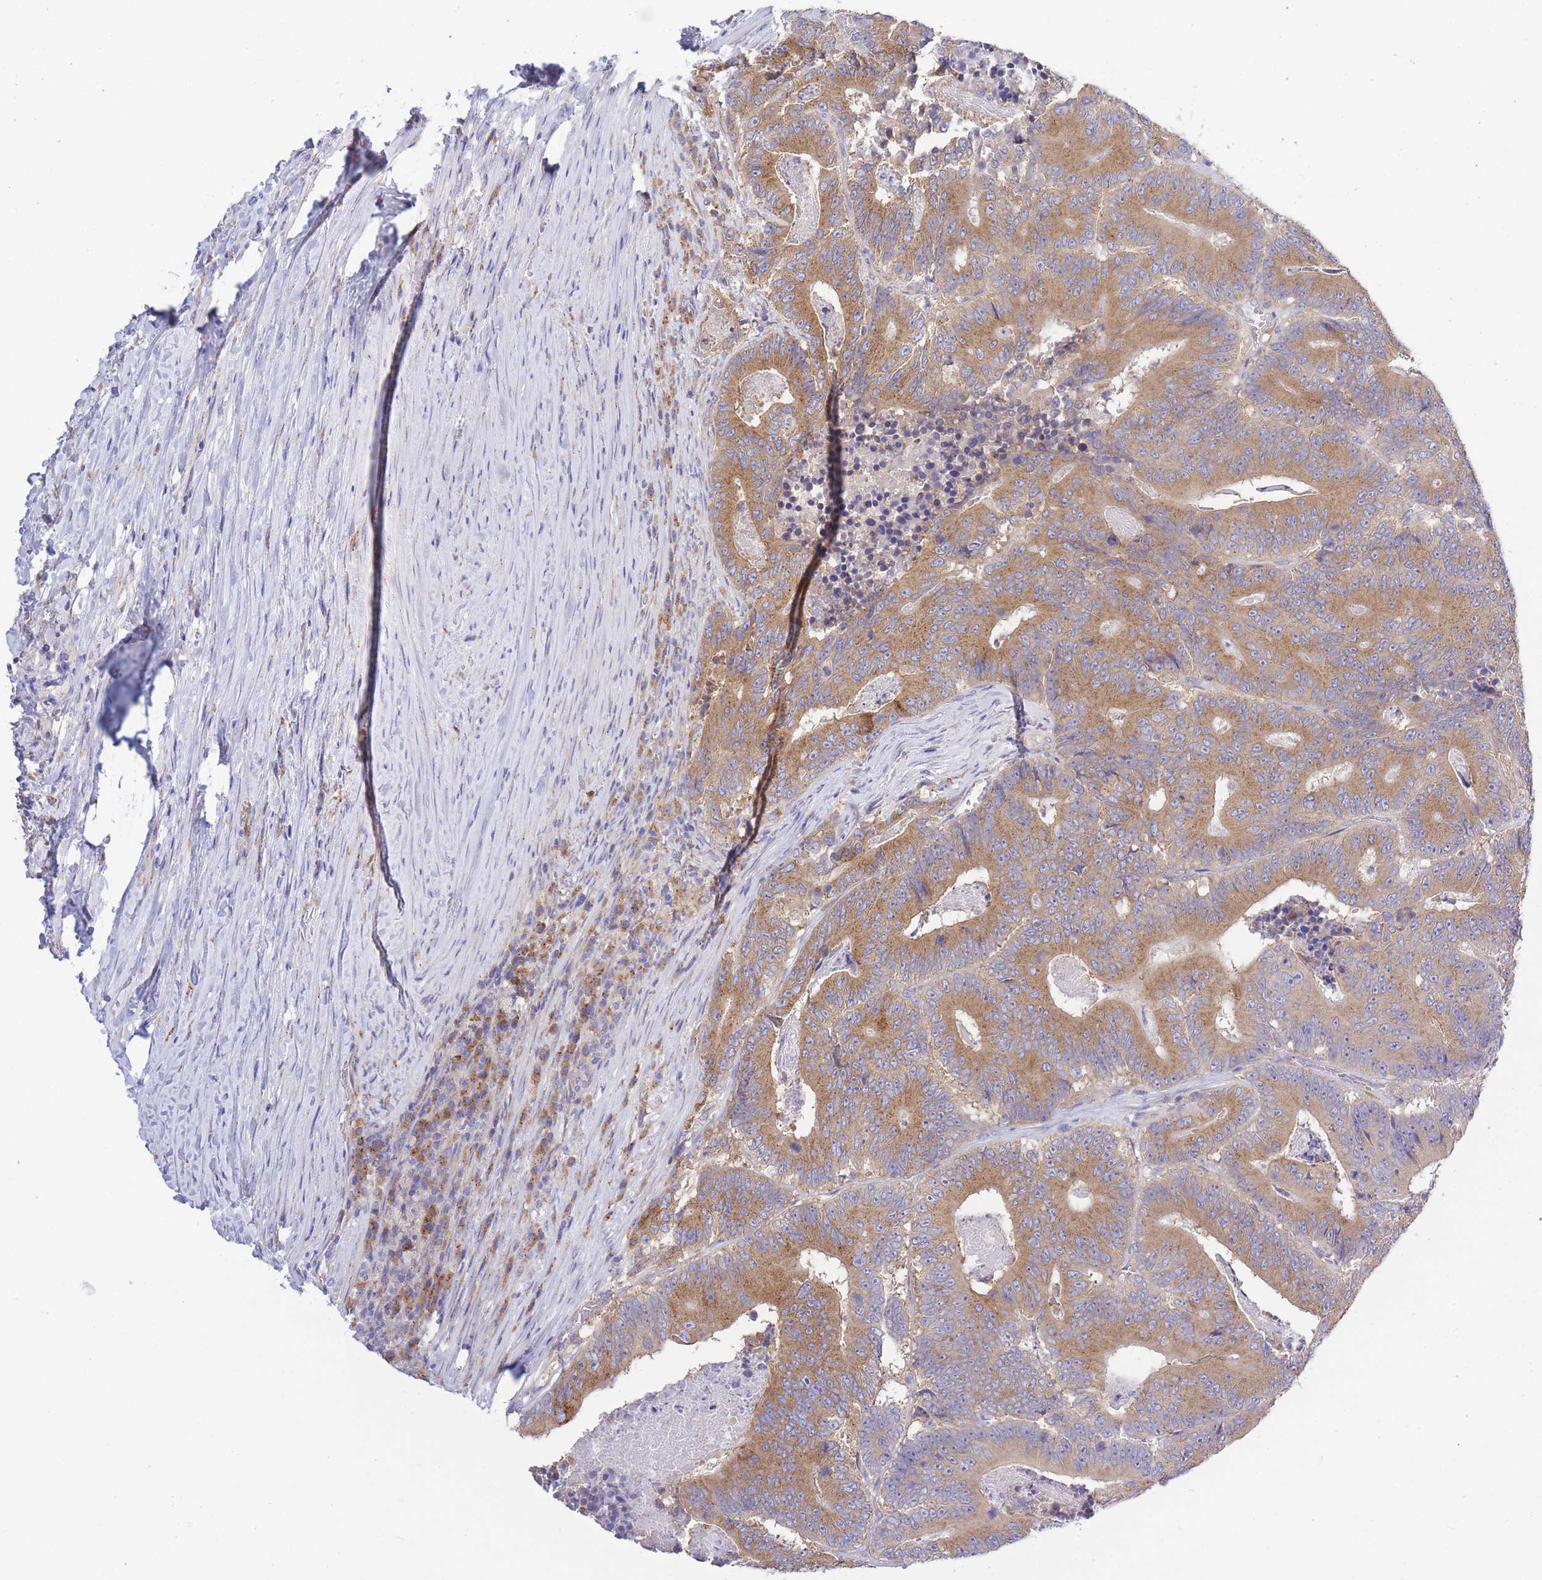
{"staining": {"intensity": "moderate", "quantity": ">75%", "location": "cytoplasmic/membranous"}, "tissue": "colorectal cancer", "cell_type": "Tumor cells", "image_type": "cancer", "snomed": [{"axis": "morphology", "description": "Adenocarcinoma, NOS"}, {"axis": "topography", "description": "Colon"}], "caption": "Human adenocarcinoma (colorectal) stained for a protein (brown) reveals moderate cytoplasmic/membranous positive positivity in approximately >75% of tumor cells.", "gene": "COPG2", "patient": {"sex": "male", "age": 83}}